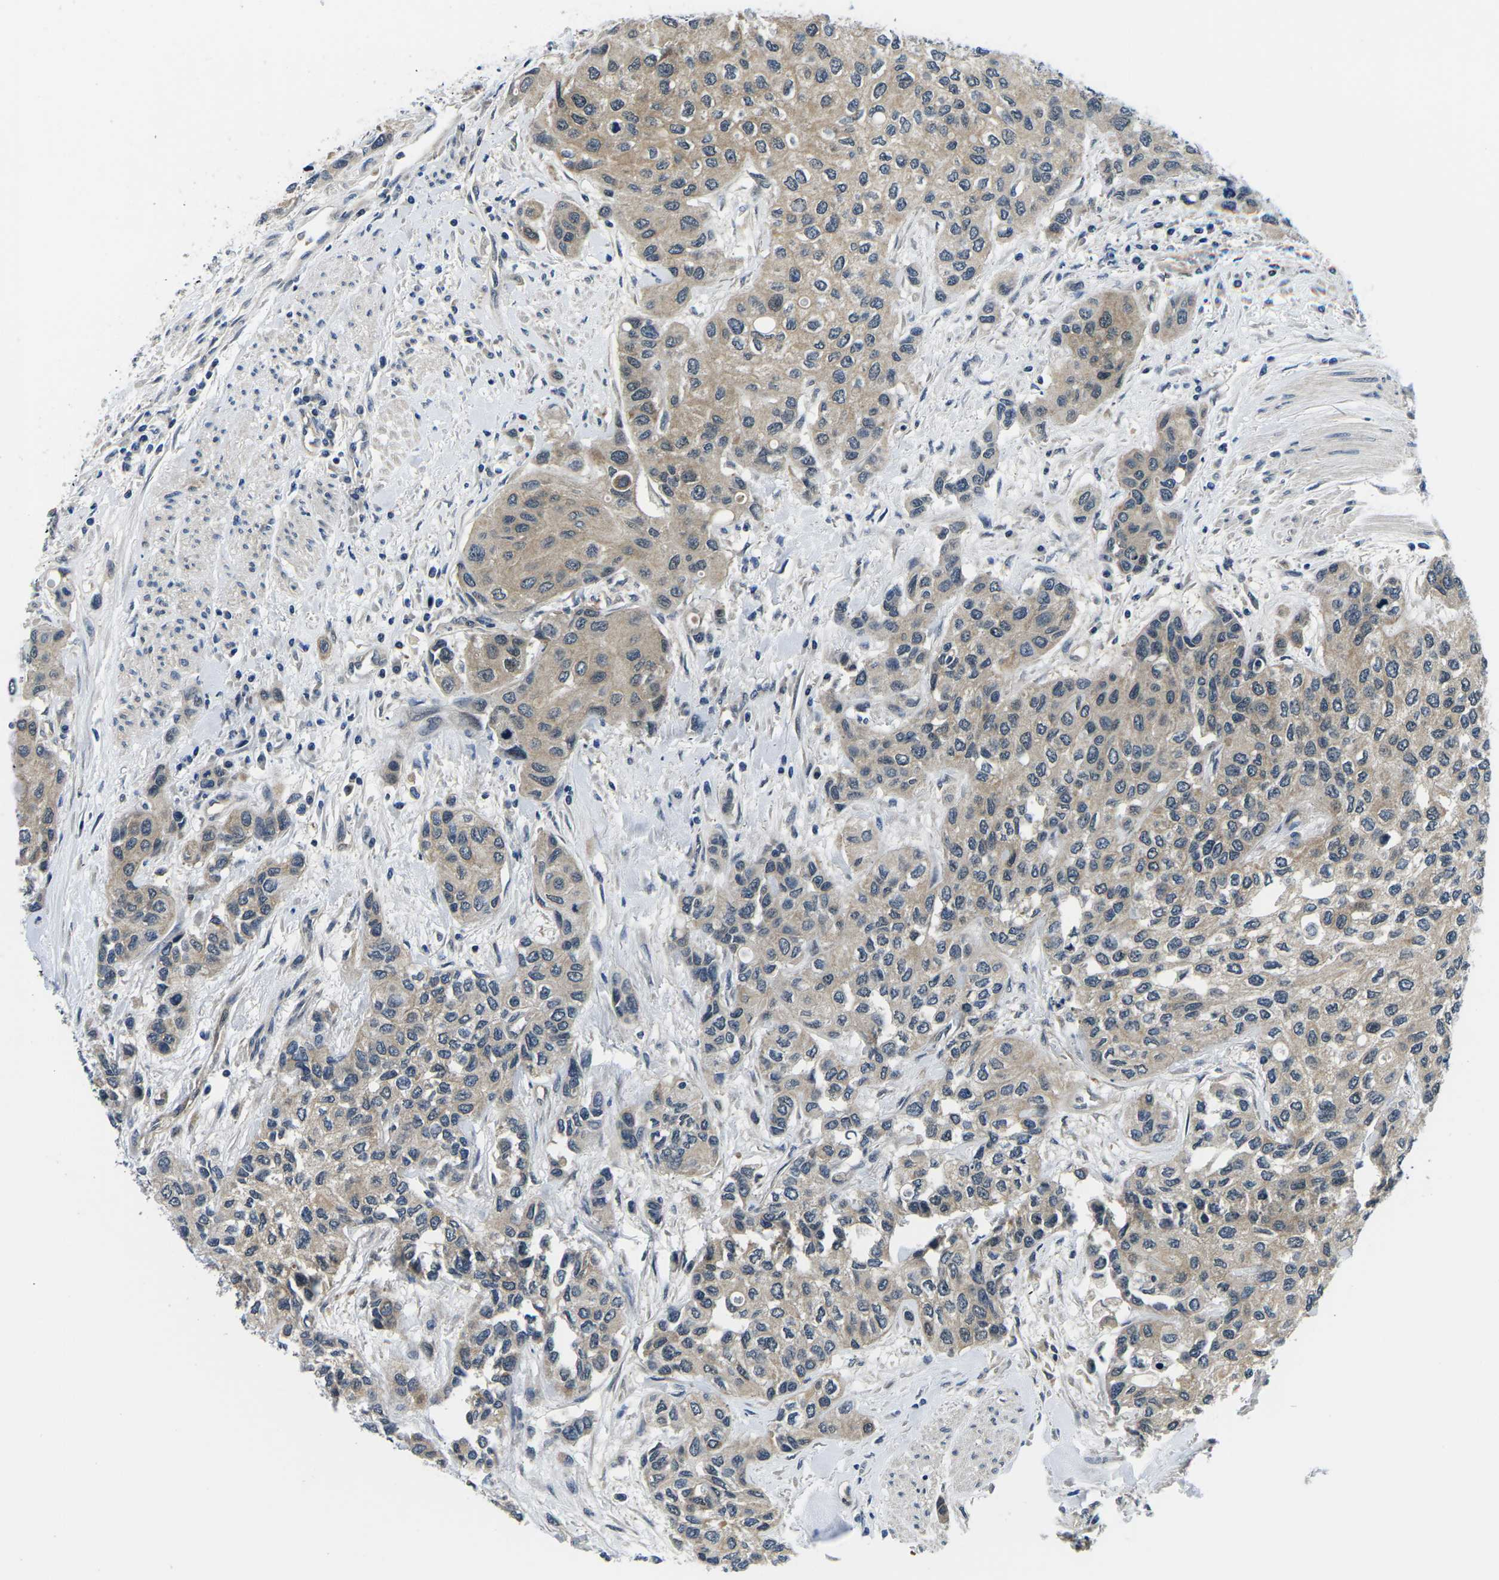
{"staining": {"intensity": "weak", "quantity": ">75%", "location": "cytoplasmic/membranous"}, "tissue": "urothelial cancer", "cell_type": "Tumor cells", "image_type": "cancer", "snomed": [{"axis": "morphology", "description": "Urothelial carcinoma, High grade"}, {"axis": "topography", "description": "Urinary bladder"}], "caption": "Immunohistochemical staining of urothelial carcinoma (high-grade) reveals weak cytoplasmic/membranous protein staining in about >75% of tumor cells. (DAB IHC, brown staining for protein, blue staining for nuclei).", "gene": "GSK3B", "patient": {"sex": "female", "age": 56}}